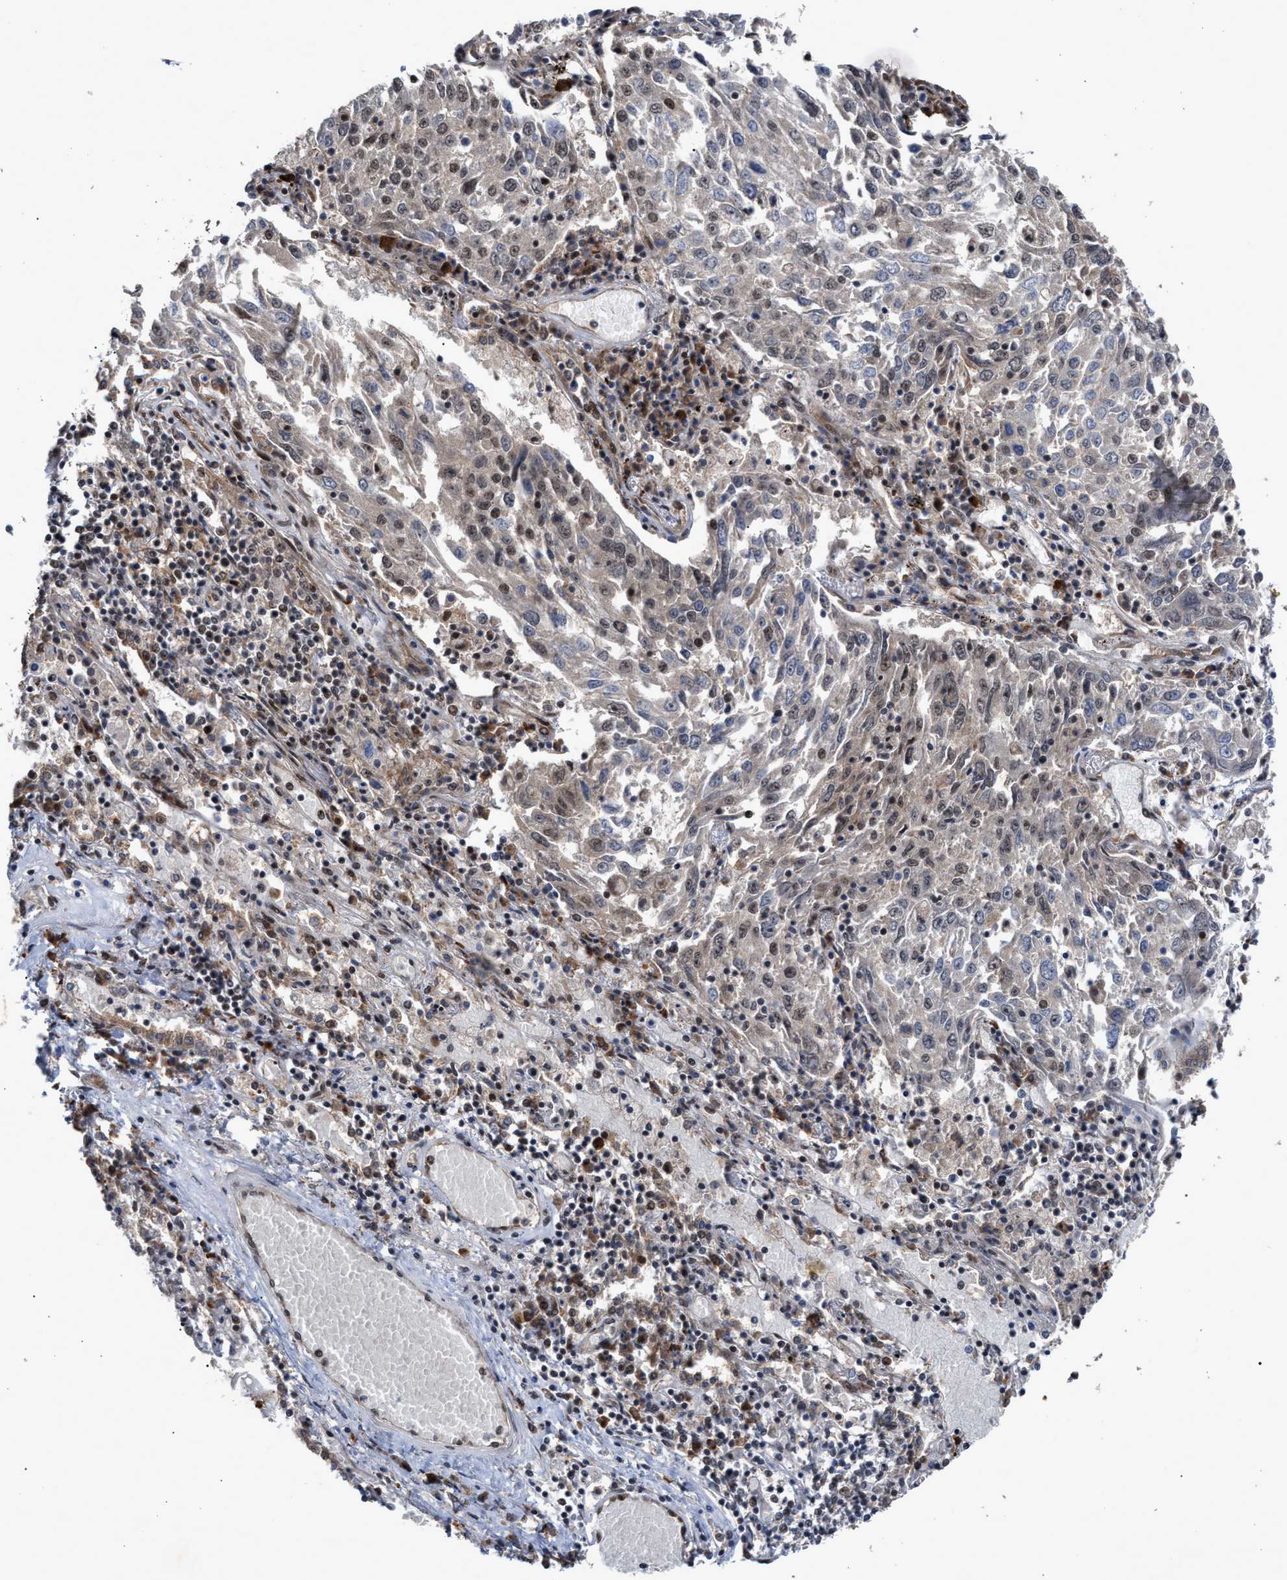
{"staining": {"intensity": "weak", "quantity": "<25%", "location": "nuclear"}, "tissue": "lung cancer", "cell_type": "Tumor cells", "image_type": "cancer", "snomed": [{"axis": "morphology", "description": "Squamous cell carcinoma, NOS"}, {"axis": "topography", "description": "Lung"}], "caption": "Immunohistochemistry (IHC) micrograph of human lung squamous cell carcinoma stained for a protein (brown), which displays no staining in tumor cells. The staining was performed using DAB (3,3'-diaminobenzidine) to visualize the protein expression in brown, while the nuclei were stained in blue with hematoxylin (Magnification: 20x).", "gene": "MKNK2", "patient": {"sex": "male", "age": 65}}